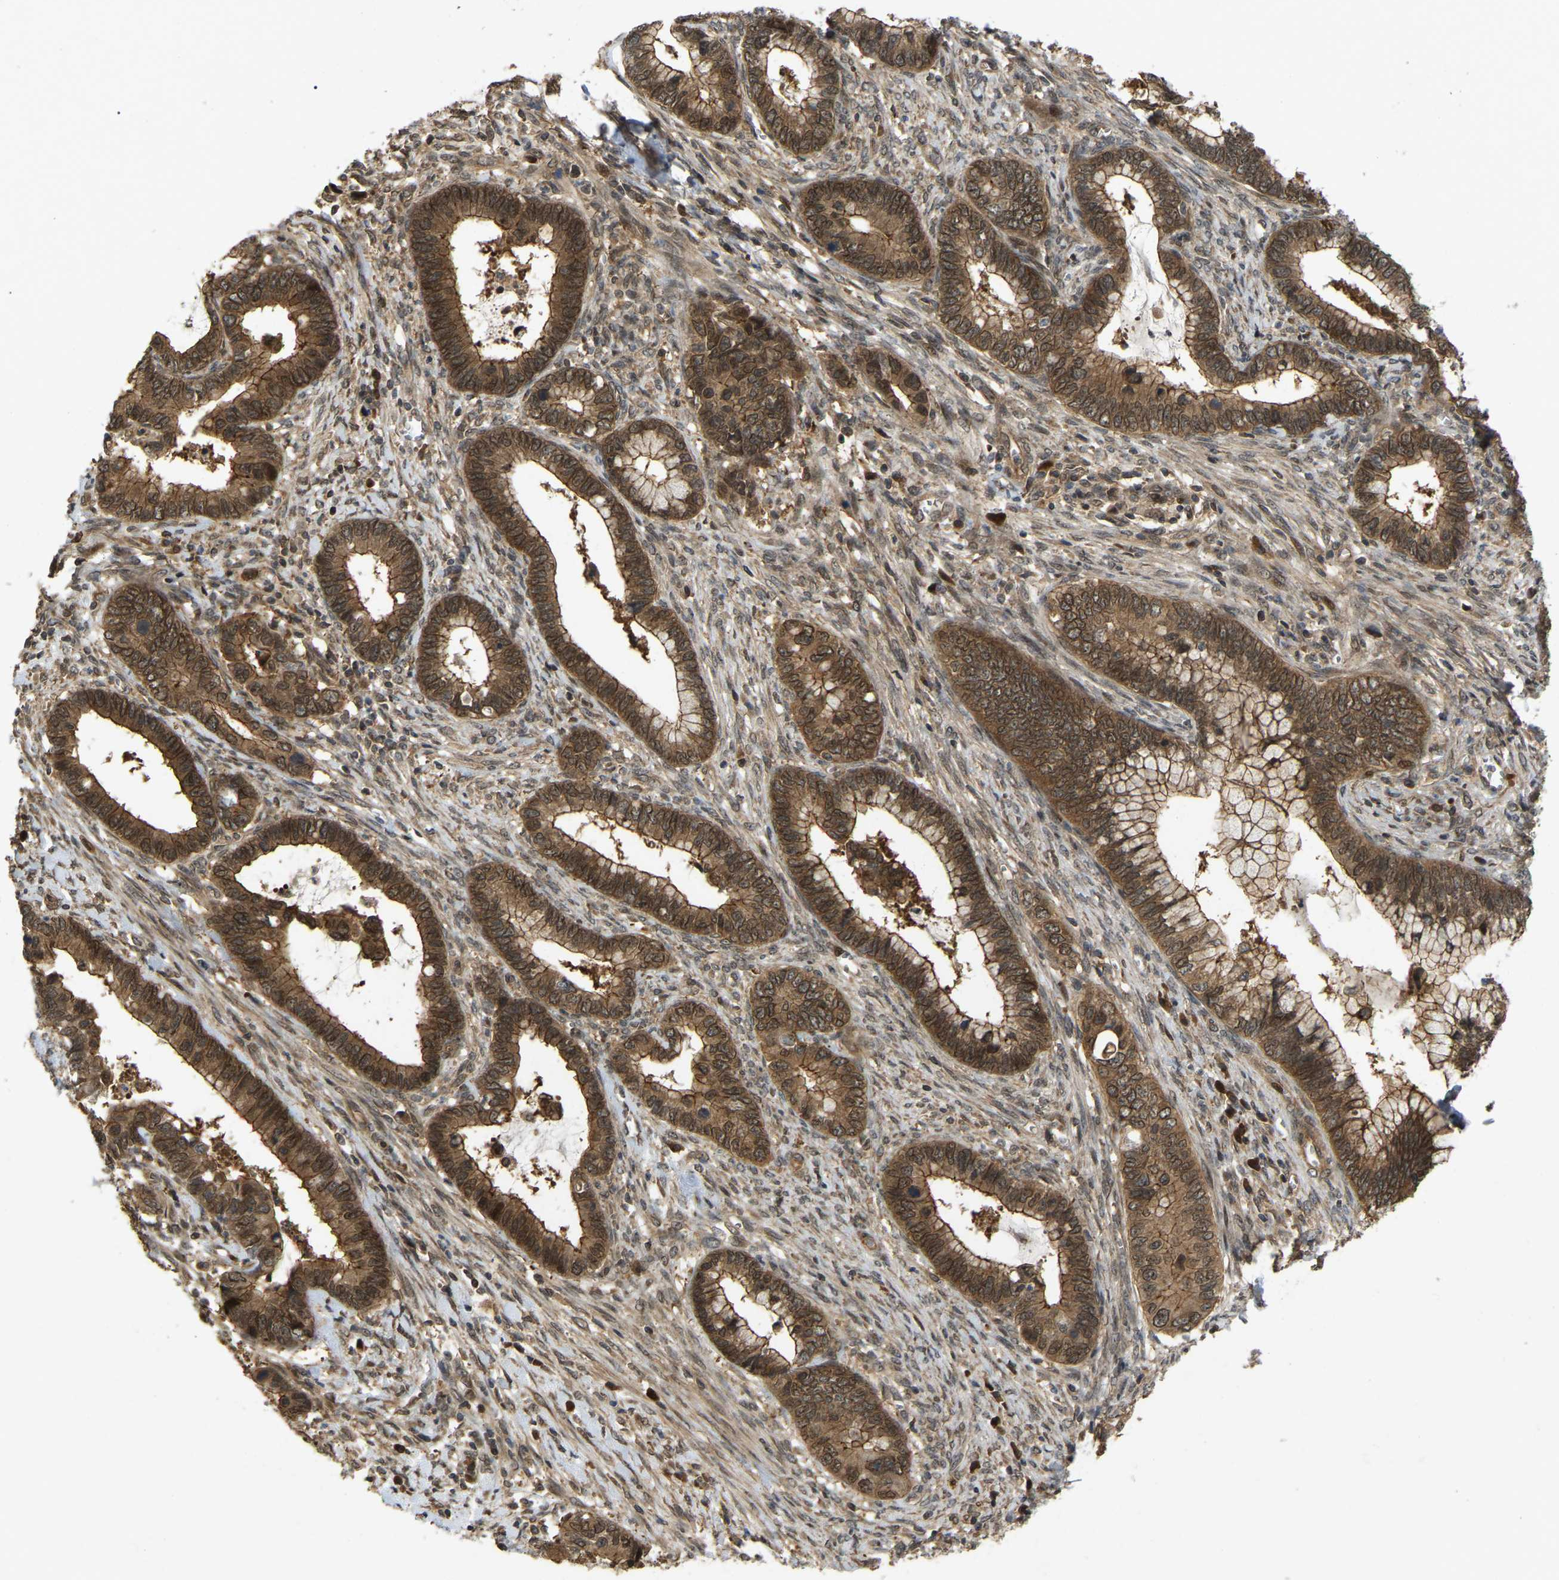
{"staining": {"intensity": "strong", "quantity": ">75%", "location": "cytoplasmic/membranous,nuclear"}, "tissue": "cervical cancer", "cell_type": "Tumor cells", "image_type": "cancer", "snomed": [{"axis": "morphology", "description": "Adenocarcinoma, NOS"}, {"axis": "topography", "description": "Cervix"}], "caption": "An image of adenocarcinoma (cervical) stained for a protein reveals strong cytoplasmic/membranous and nuclear brown staining in tumor cells.", "gene": "KIAA1549", "patient": {"sex": "female", "age": 44}}